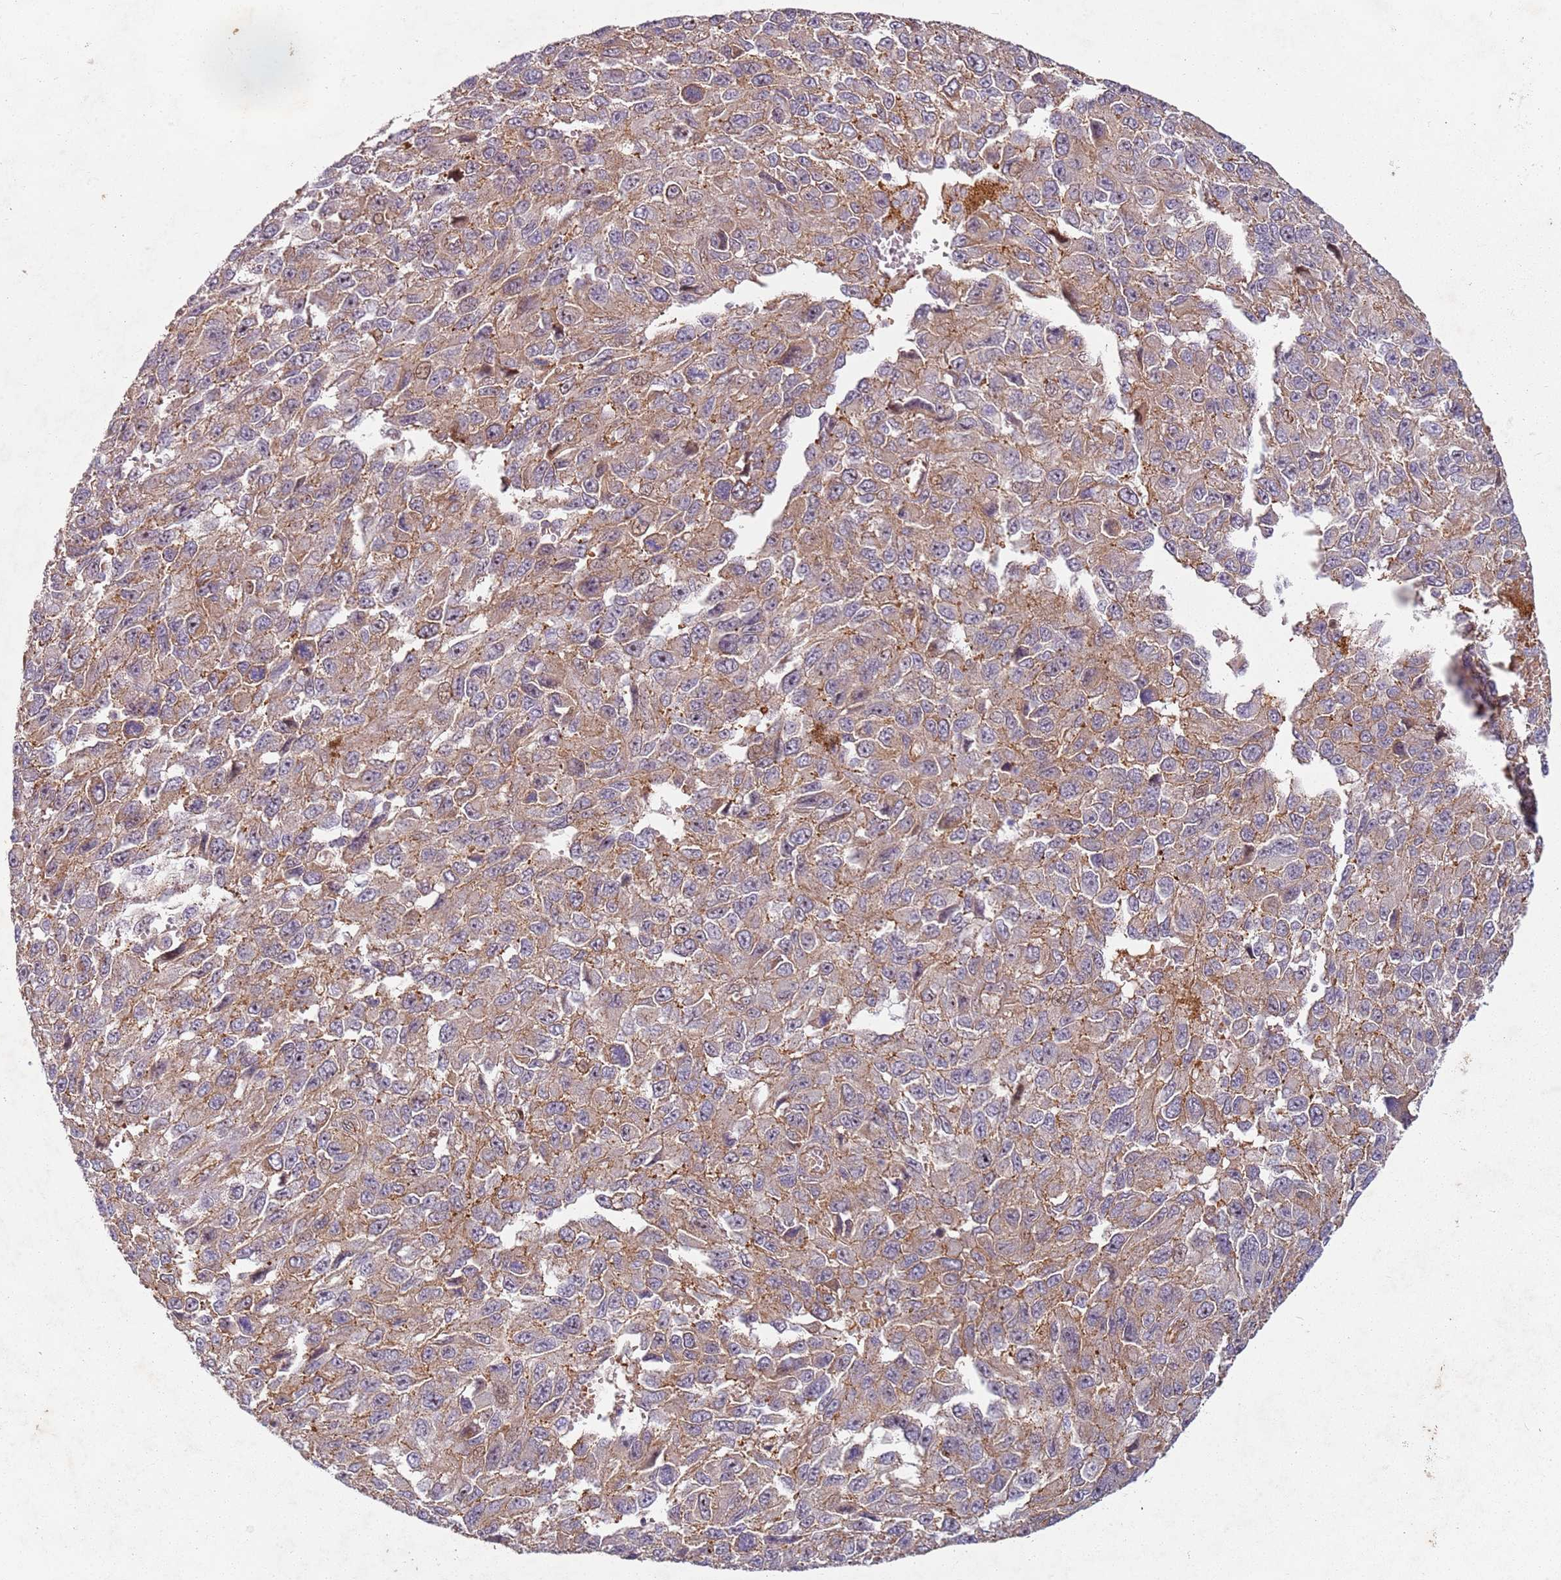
{"staining": {"intensity": "weak", "quantity": ">75%", "location": "cytoplasmic/membranous"}, "tissue": "melanoma", "cell_type": "Tumor cells", "image_type": "cancer", "snomed": [{"axis": "morphology", "description": "Normal tissue, NOS"}, {"axis": "morphology", "description": "Malignant melanoma, NOS"}, {"axis": "topography", "description": "Skin"}], "caption": "The immunohistochemical stain shows weak cytoplasmic/membranous staining in tumor cells of melanoma tissue.", "gene": "C2CD4B", "patient": {"sex": "female", "age": 96}}